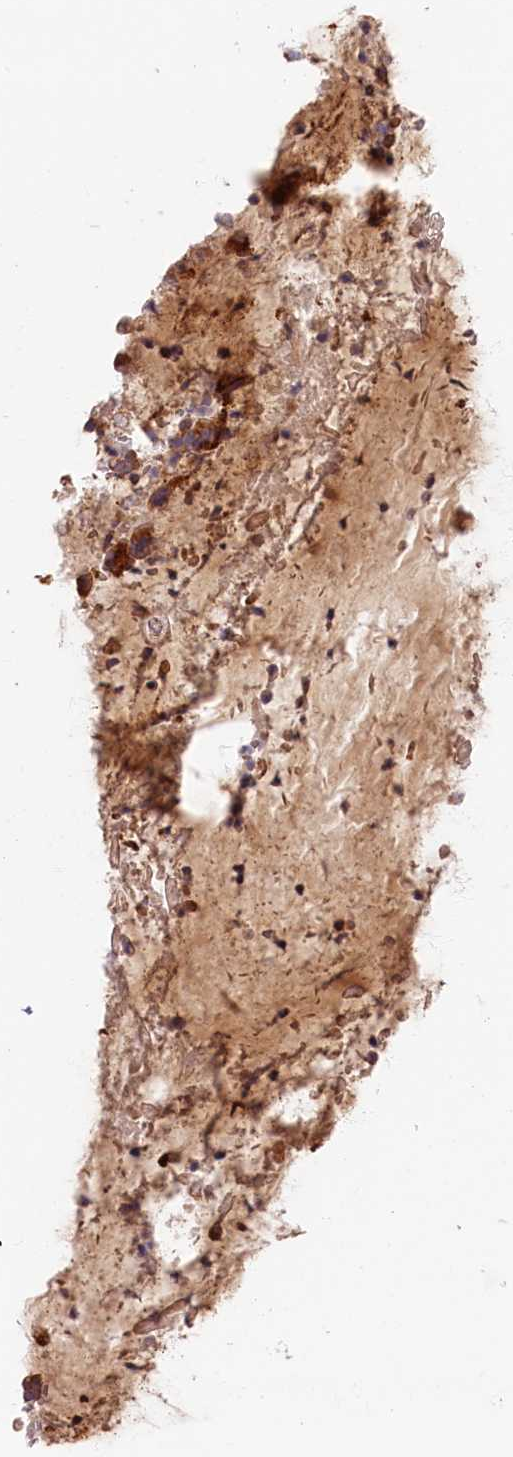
{"staining": {"intensity": "negative", "quantity": "none", "location": "none"}, "tissue": "adipose tissue", "cell_type": "Adipocytes", "image_type": "normal", "snomed": [{"axis": "morphology", "description": "Normal tissue, NOS"}, {"axis": "topography", "description": "Lymph node"}, {"axis": "topography", "description": "Cartilage tissue"}, {"axis": "topography", "description": "Bronchus"}], "caption": "The IHC image has no significant staining in adipocytes of adipose tissue. (DAB IHC visualized using brightfield microscopy, high magnification).", "gene": "CEP44", "patient": {"sex": "male", "age": 63}}